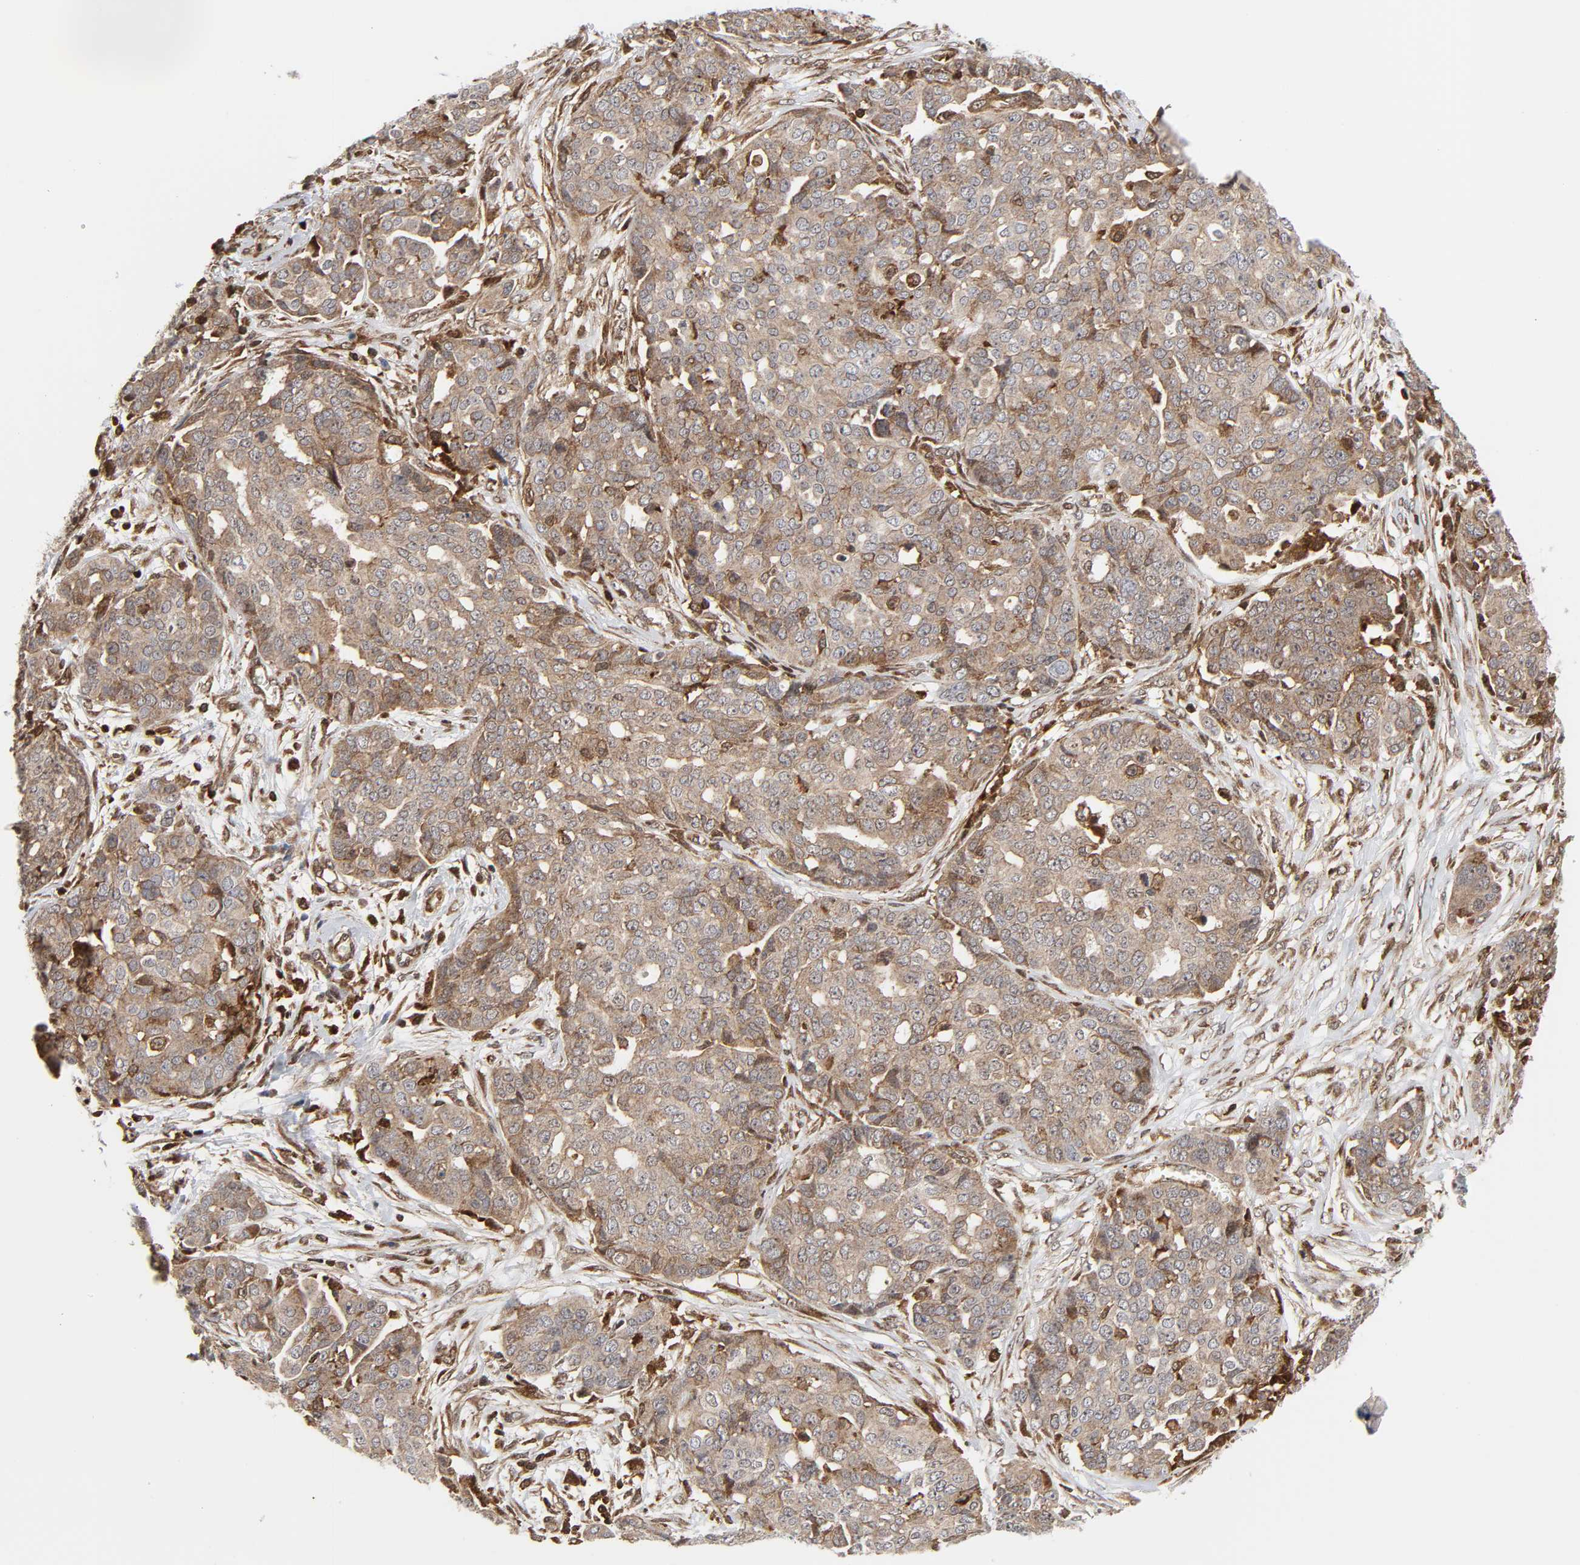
{"staining": {"intensity": "weak", "quantity": ">75%", "location": "cytoplasmic/membranous"}, "tissue": "ovarian cancer", "cell_type": "Tumor cells", "image_type": "cancer", "snomed": [{"axis": "morphology", "description": "Cystadenocarcinoma, serous, NOS"}, {"axis": "topography", "description": "Soft tissue"}, {"axis": "topography", "description": "Ovary"}], "caption": "This image demonstrates IHC staining of ovarian cancer, with low weak cytoplasmic/membranous expression in approximately >75% of tumor cells.", "gene": "MAPK1", "patient": {"sex": "female", "age": 57}}